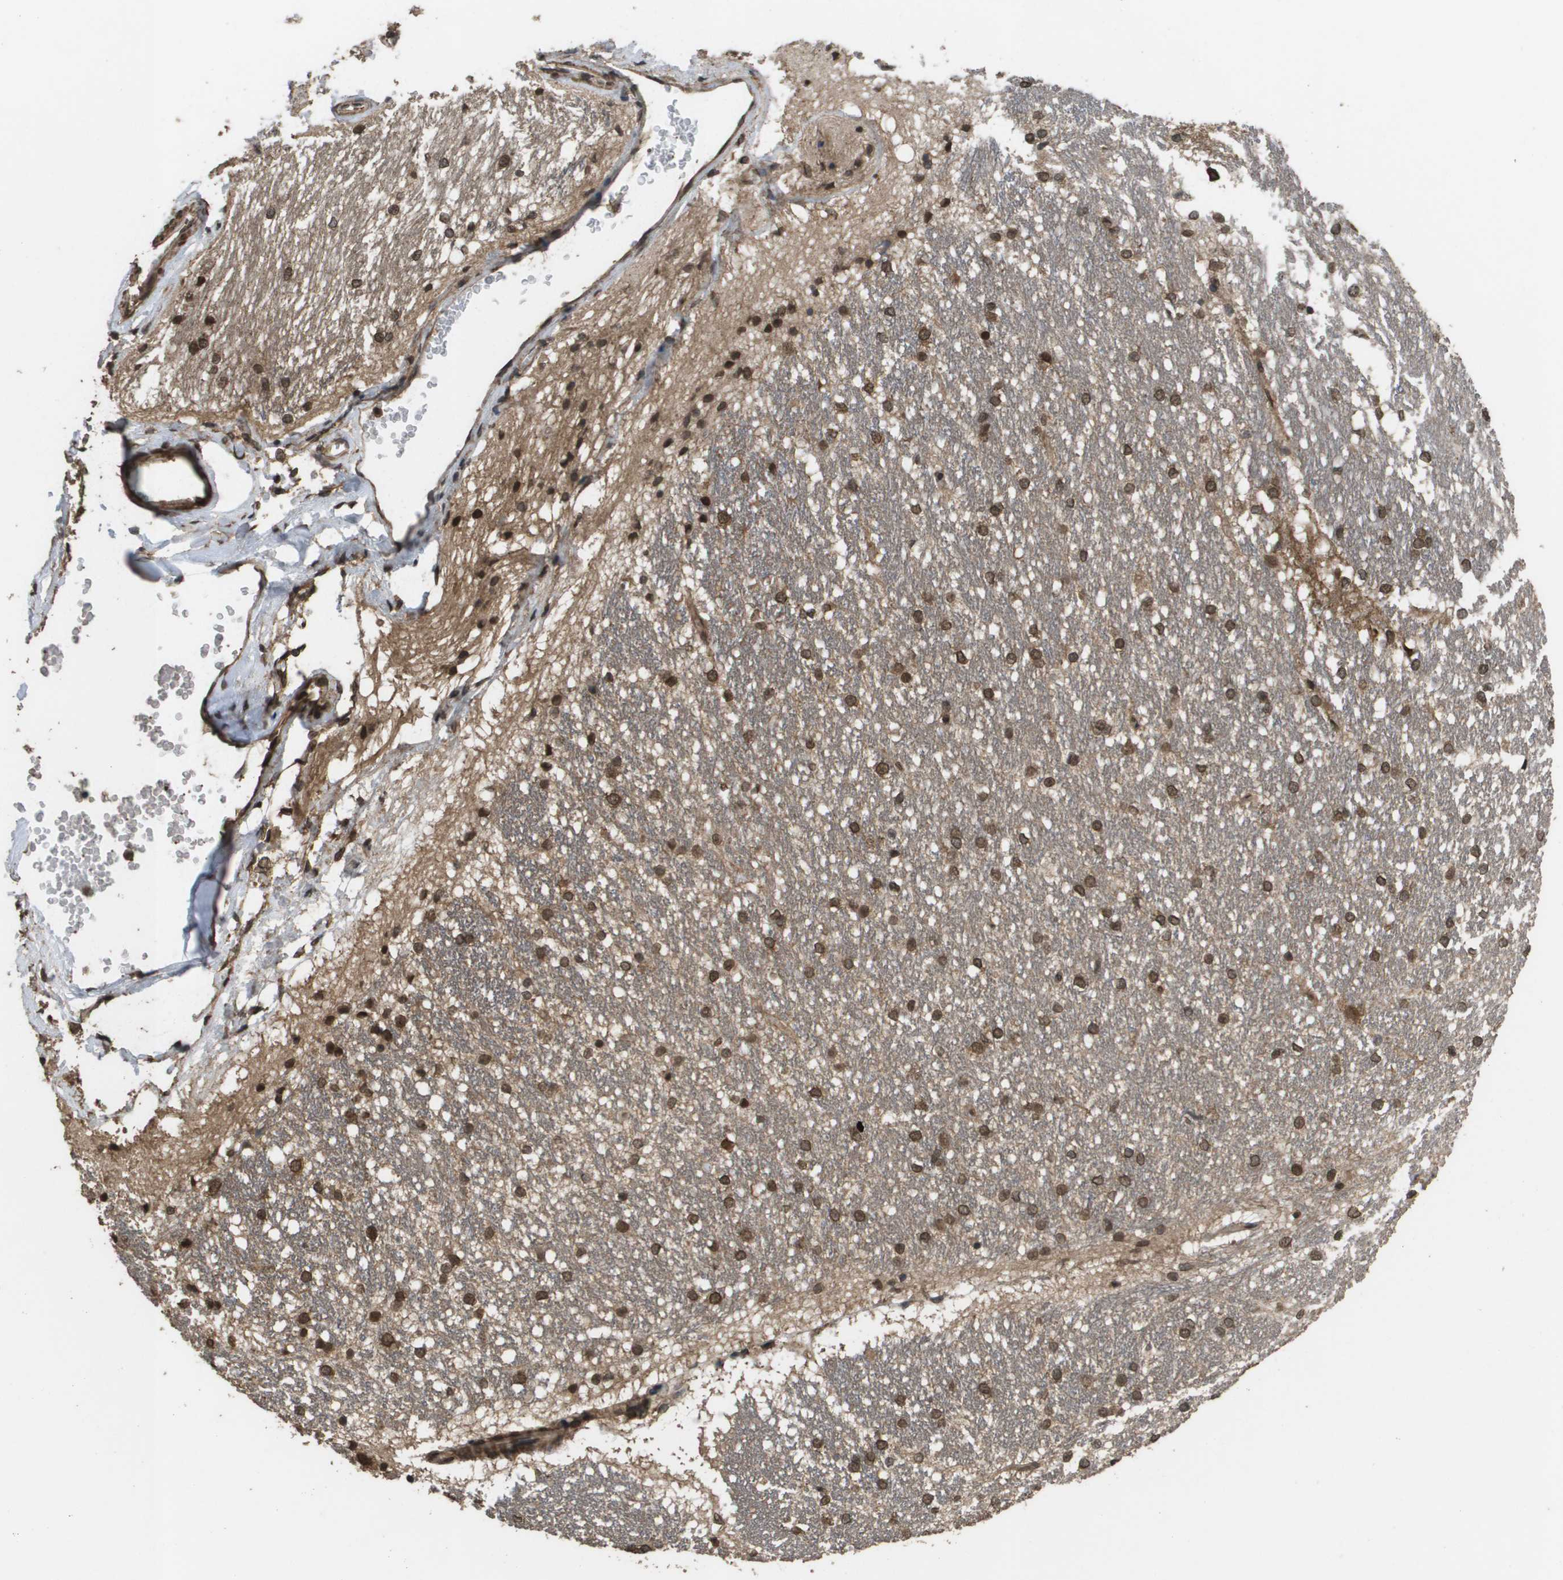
{"staining": {"intensity": "strong", "quantity": ">75%", "location": "nuclear"}, "tissue": "hippocampus", "cell_type": "Glial cells", "image_type": "normal", "snomed": [{"axis": "morphology", "description": "Normal tissue, NOS"}, {"axis": "topography", "description": "Hippocampus"}], "caption": "An immunohistochemistry image of normal tissue is shown. Protein staining in brown labels strong nuclear positivity in hippocampus within glial cells. Using DAB (3,3'-diaminobenzidine) (brown) and hematoxylin (blue) stains, captured at high magnification using brightfield microscopy.", "gene": "AXIN2", "patient": {"sex": "female", "age": 19}}